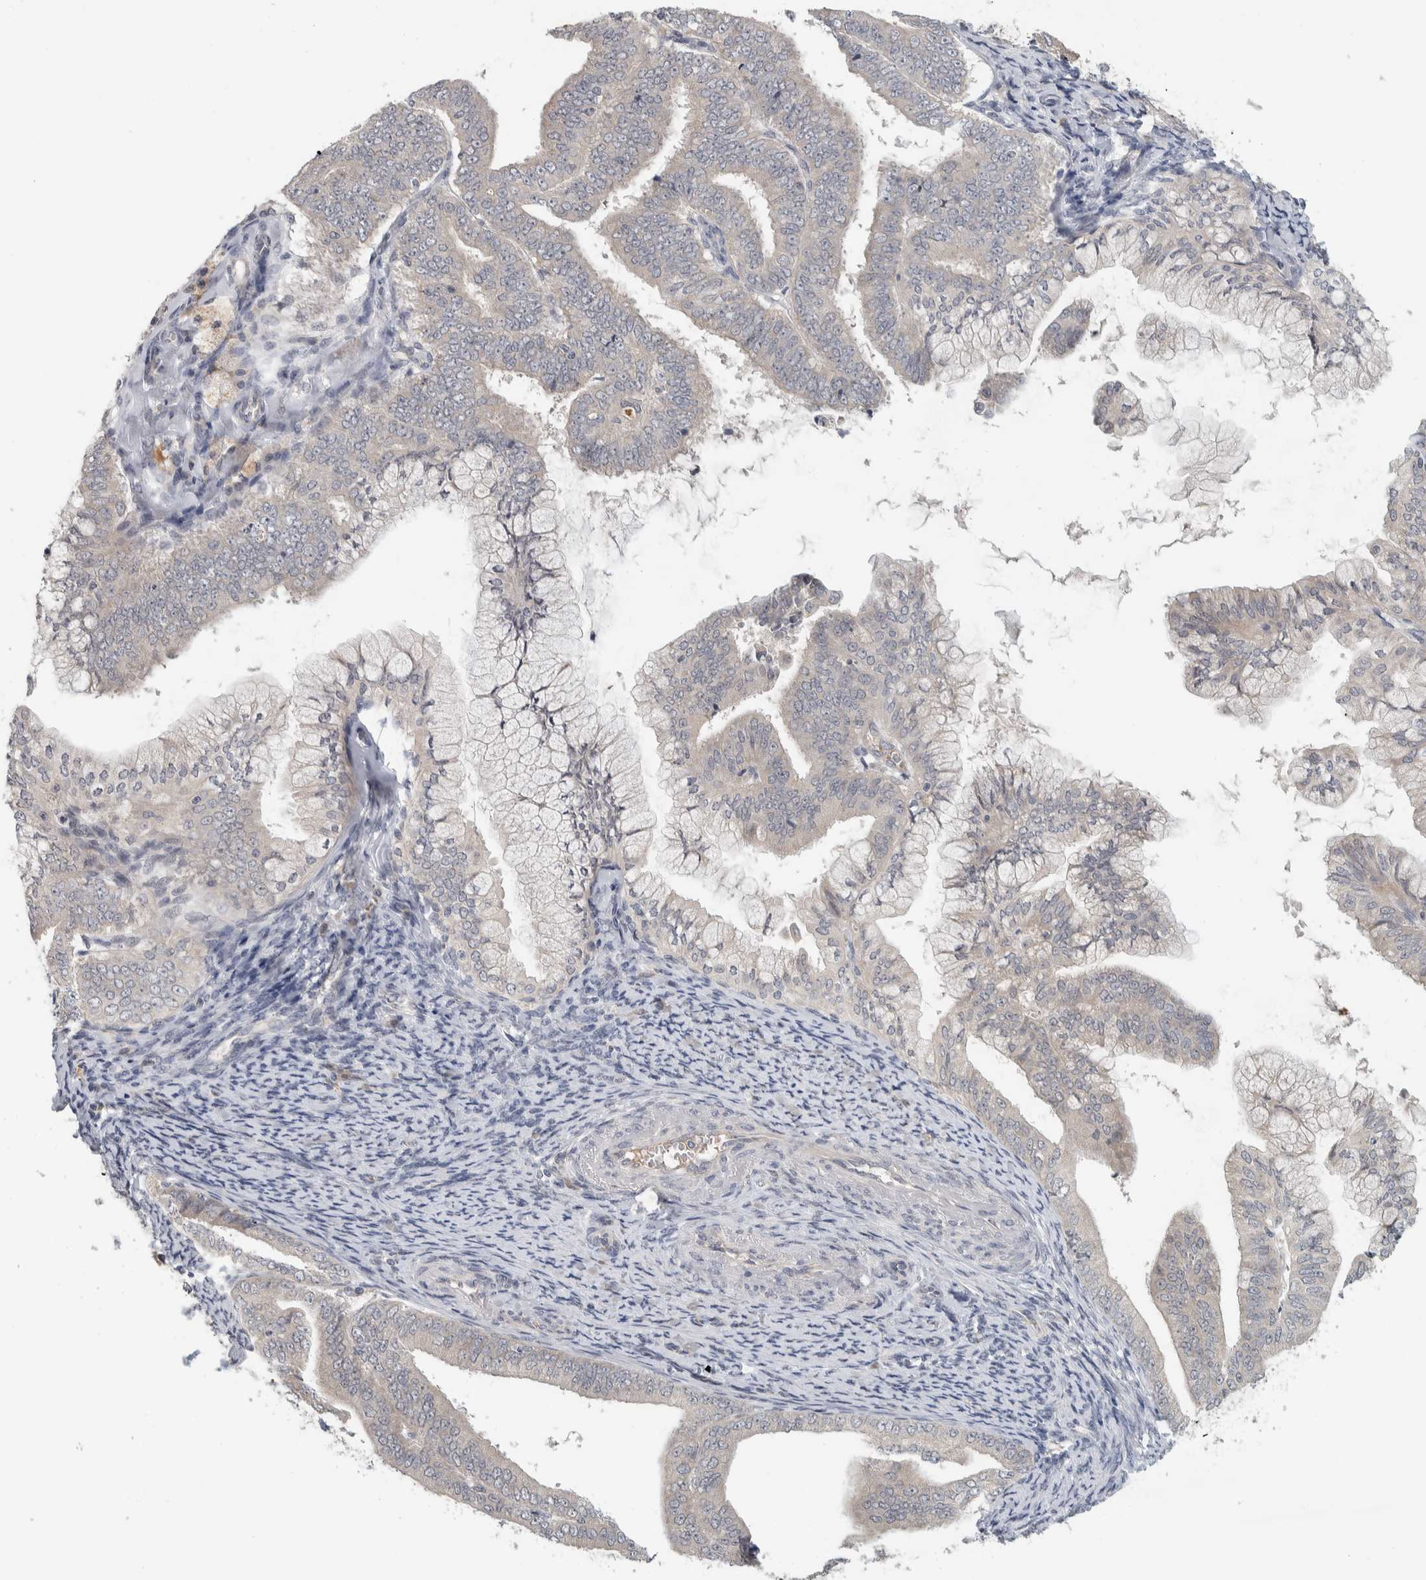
{"staining": {"intensity": "negative", "quantity": "none", "location": "none"}, "tissue": "endometrial cancer", "cell_type": "Tumor cells", "image_type": "cancer", "snomed": [{"axis": "morphology", "description": "Adenocarcinoma, NOS"}, {"axis": "topography", "description": "Endometrium"}], "caption": "Adenocarcinoma (endometrial) was stained to show a protein in brown. There is no significant positivity in tumor cells.", "gene": "AFP", "patient": {"sex": "female", "age": 63}}